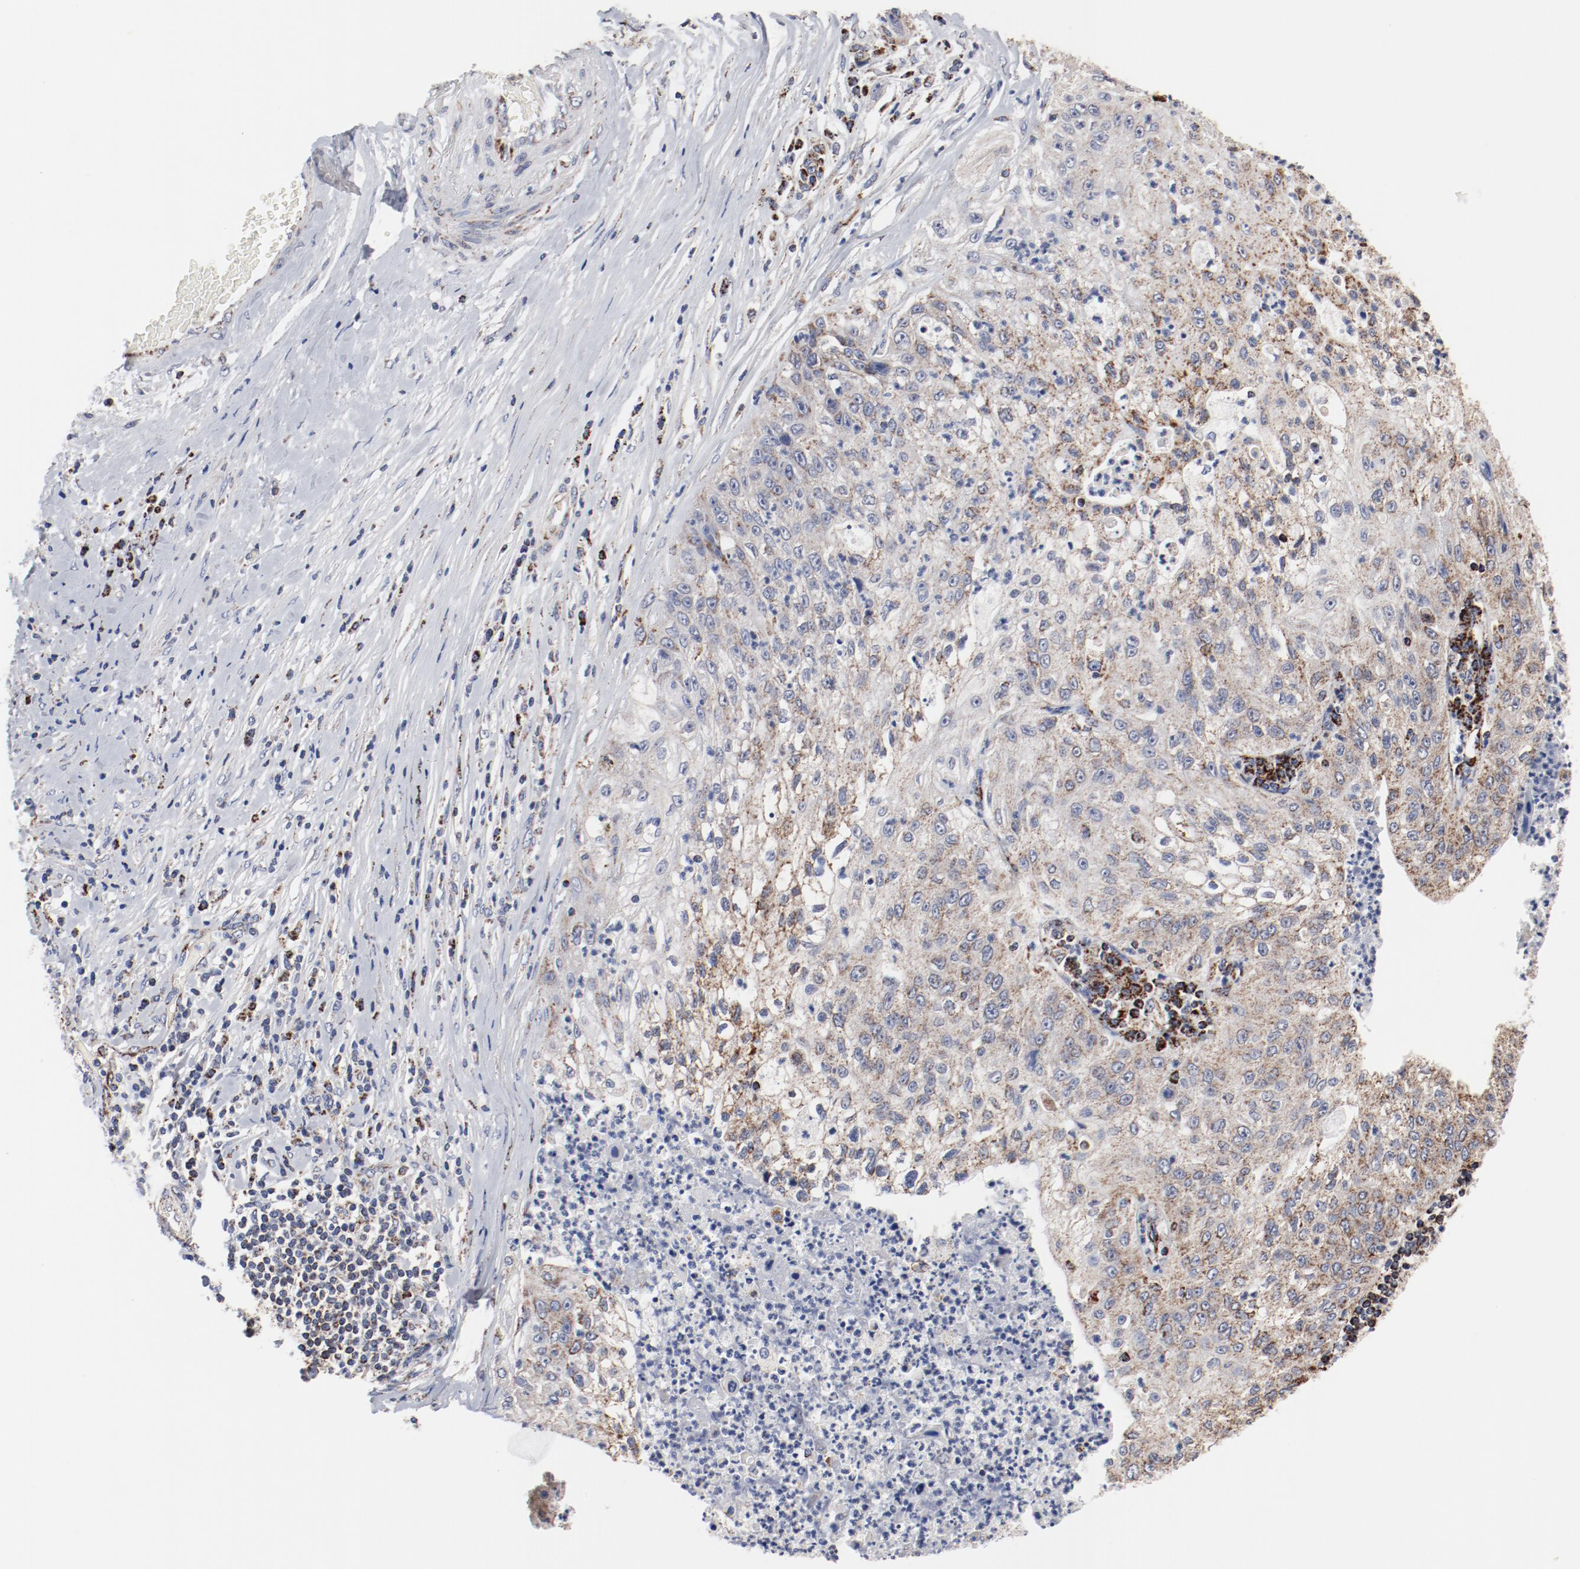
{"staining": {"intensity": "moderate", "quantity": ">75%", "location": "cytoplasmic/membranous"}, "tissue": "lung cancer", "cell_type": "Tumor cells", "image_type": "cancer", "snomed": [{"axis": "morphology", "description": "Inflammation, NOS"}, {"axis": "morphology", "description": "Squamous cell carcinoma, NOS"}, {"axis": "topography", "description": "Lymph node"}, {"axis": "topography", "description": "Soft tissue"}, {"axis": "topography", "description": "Lung"}], "caption": "This histopathology image shows lung cancer stained with IHC to label a protein in brown. The cytoplasmic/membranous of tumor cells show moderate positivity for the protein. Nuclei are counter-stained blue.", "gene": "NDUFV2", "patient": {"sex": "male", "age": 66}}